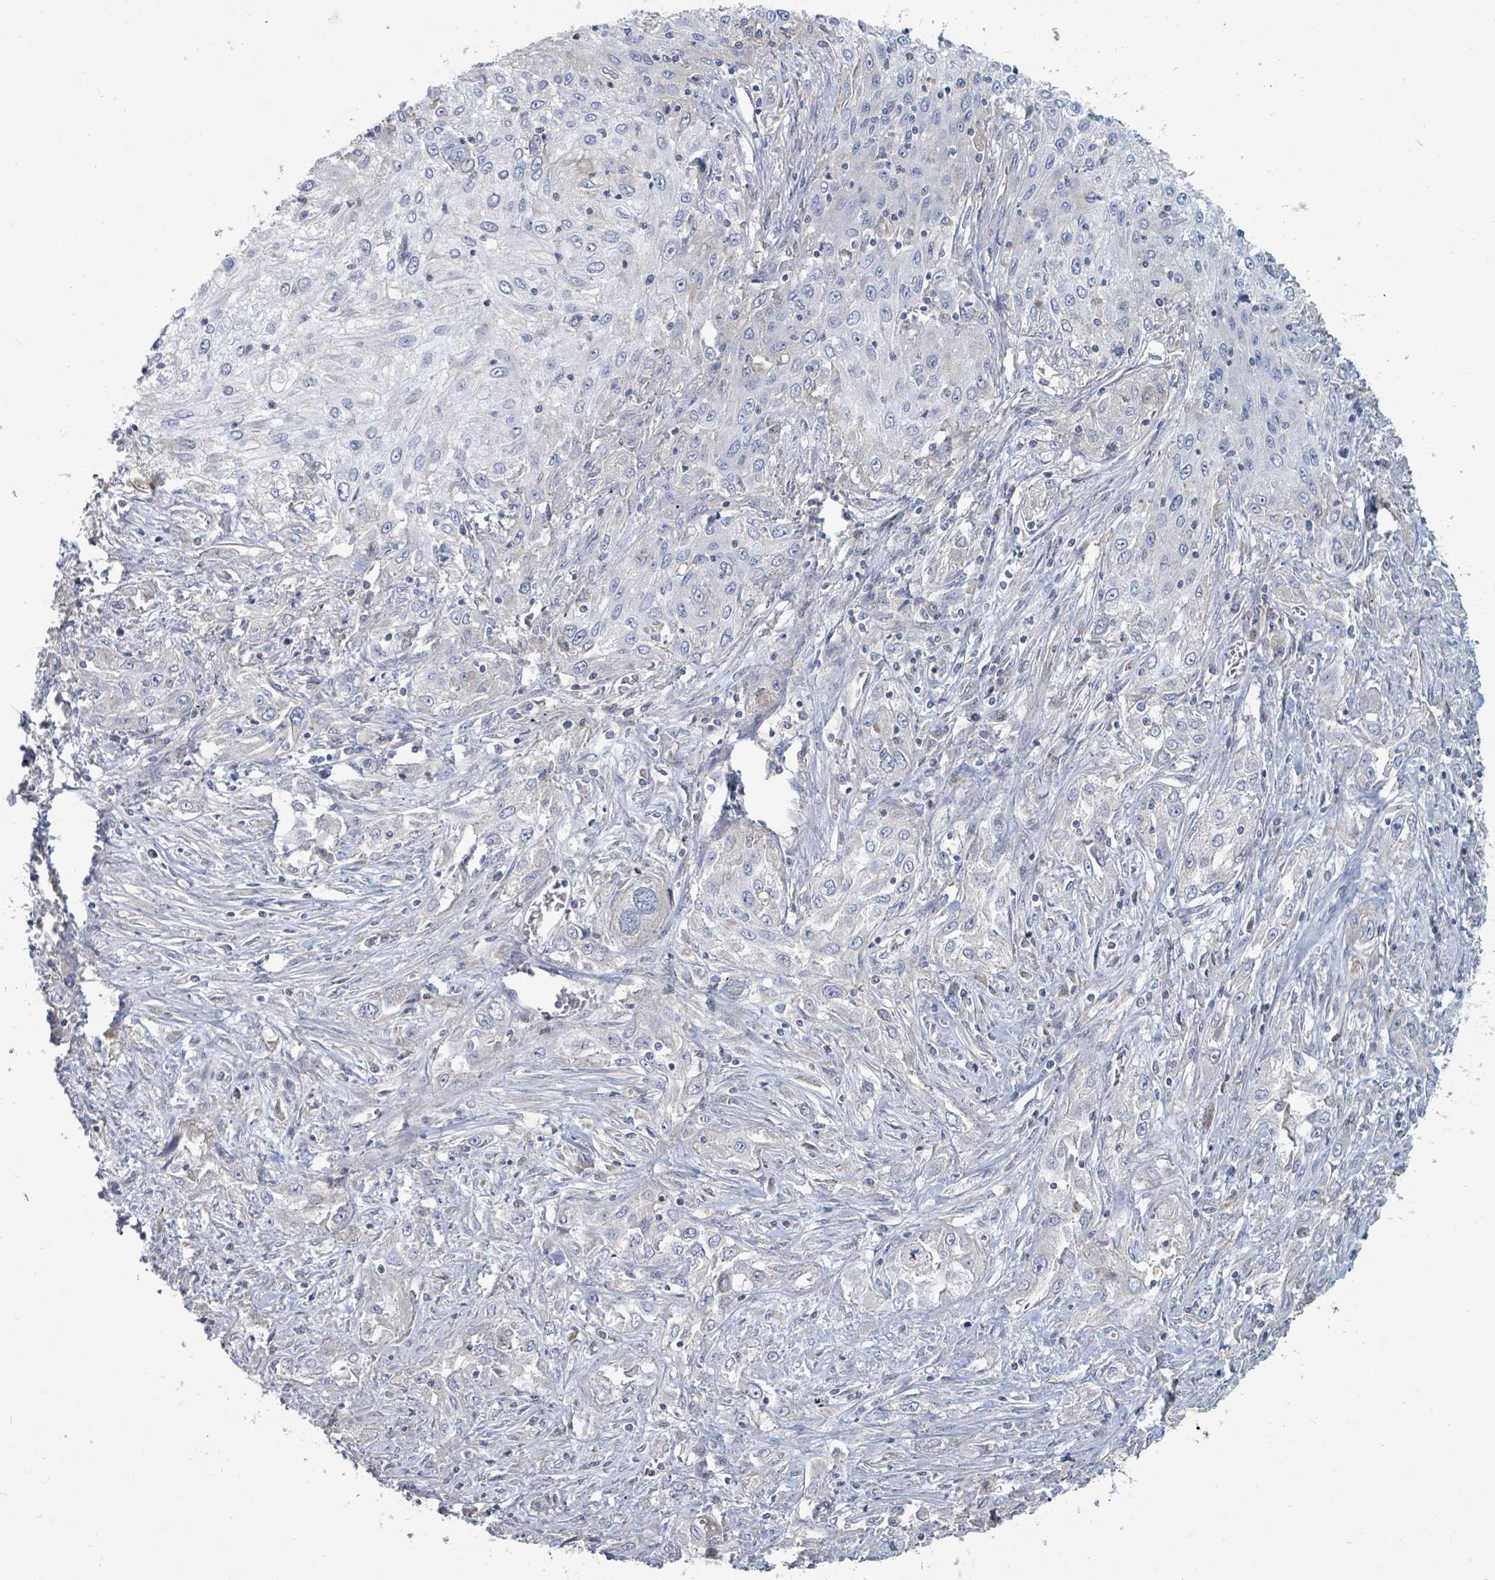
{"staining": {"intensity": "negative", "quantity": "none", "location": "none"}, "tissue": "lung cancer", "cell_type": "Tumor cells", "image_type": "cancer", "snomed": [{"axis": "morphology", "description": "Squamous cell carcinoma, NOS"}, {"axis": "topography", "description": "Lung"}], "caption": "This is a image of immunohistochemistry (IHC) staining of lung cancer, which shows no staining in tumor cells. (DAB (3,3'-diaminobenzidine) immunohistochemistry visualized using brightfield microscopy, high magnification).", "gene": "ARGFX", "patient": {"sex": "female", "age": 69}}